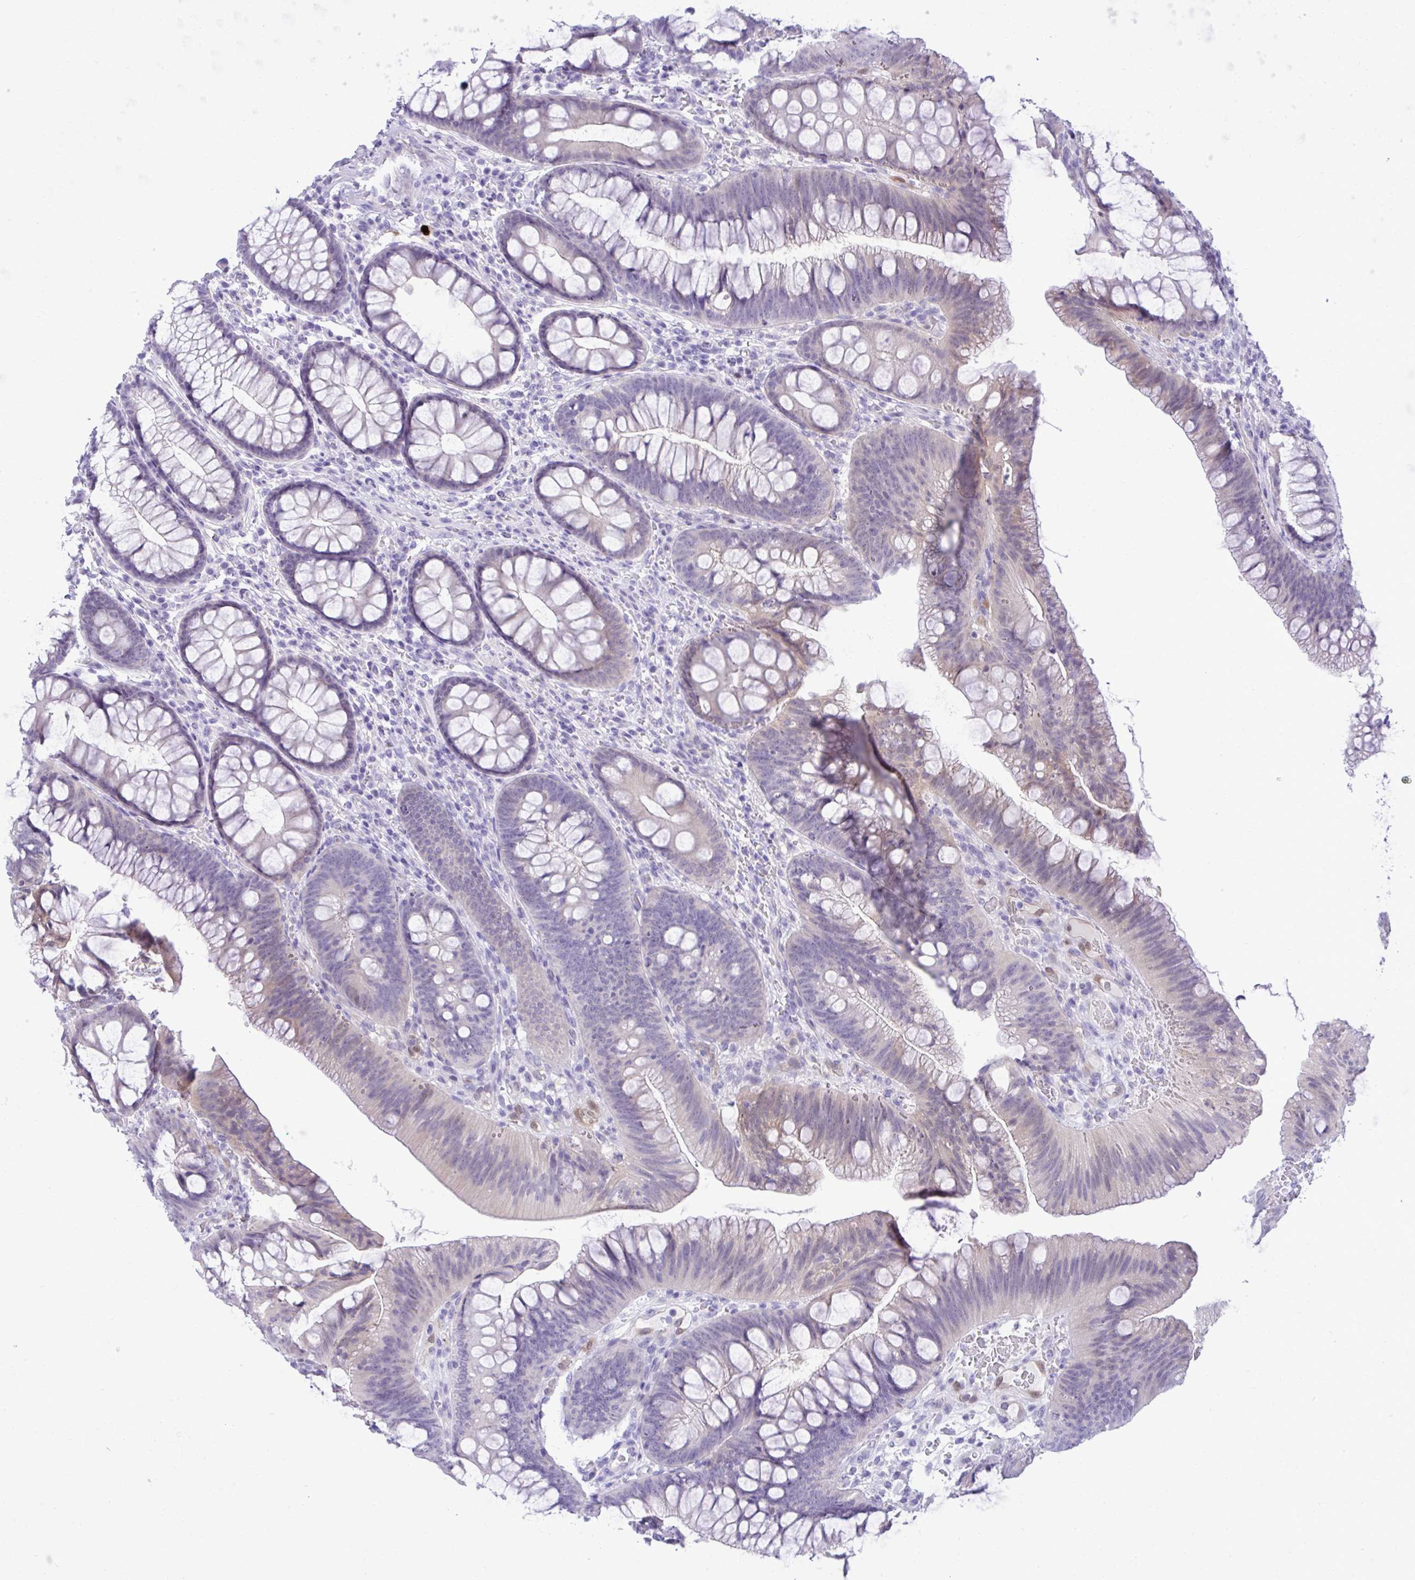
{"staining": {"intensity": "negative", "quantity": "none", "location": "none"}, "tissue": "colon", "cell_type": "Endothelial cells", "image_type": "normal", "snomed": [{"axis": "morphology", "description": "Normal tissue, NOS"}, {"axis": "morphology", "description": "Adenoma, NOS"}, {"axis": "topography", "description": "Soft tissue"}, {"axis": "topography", "description": "Colon"}], "caption": "Immunohistochemical staining of benign human colon demonstrates no significant staining in endothelial cells.", "gene": "PGM2L1", "patient": {"sex": "male", "age": 47}}